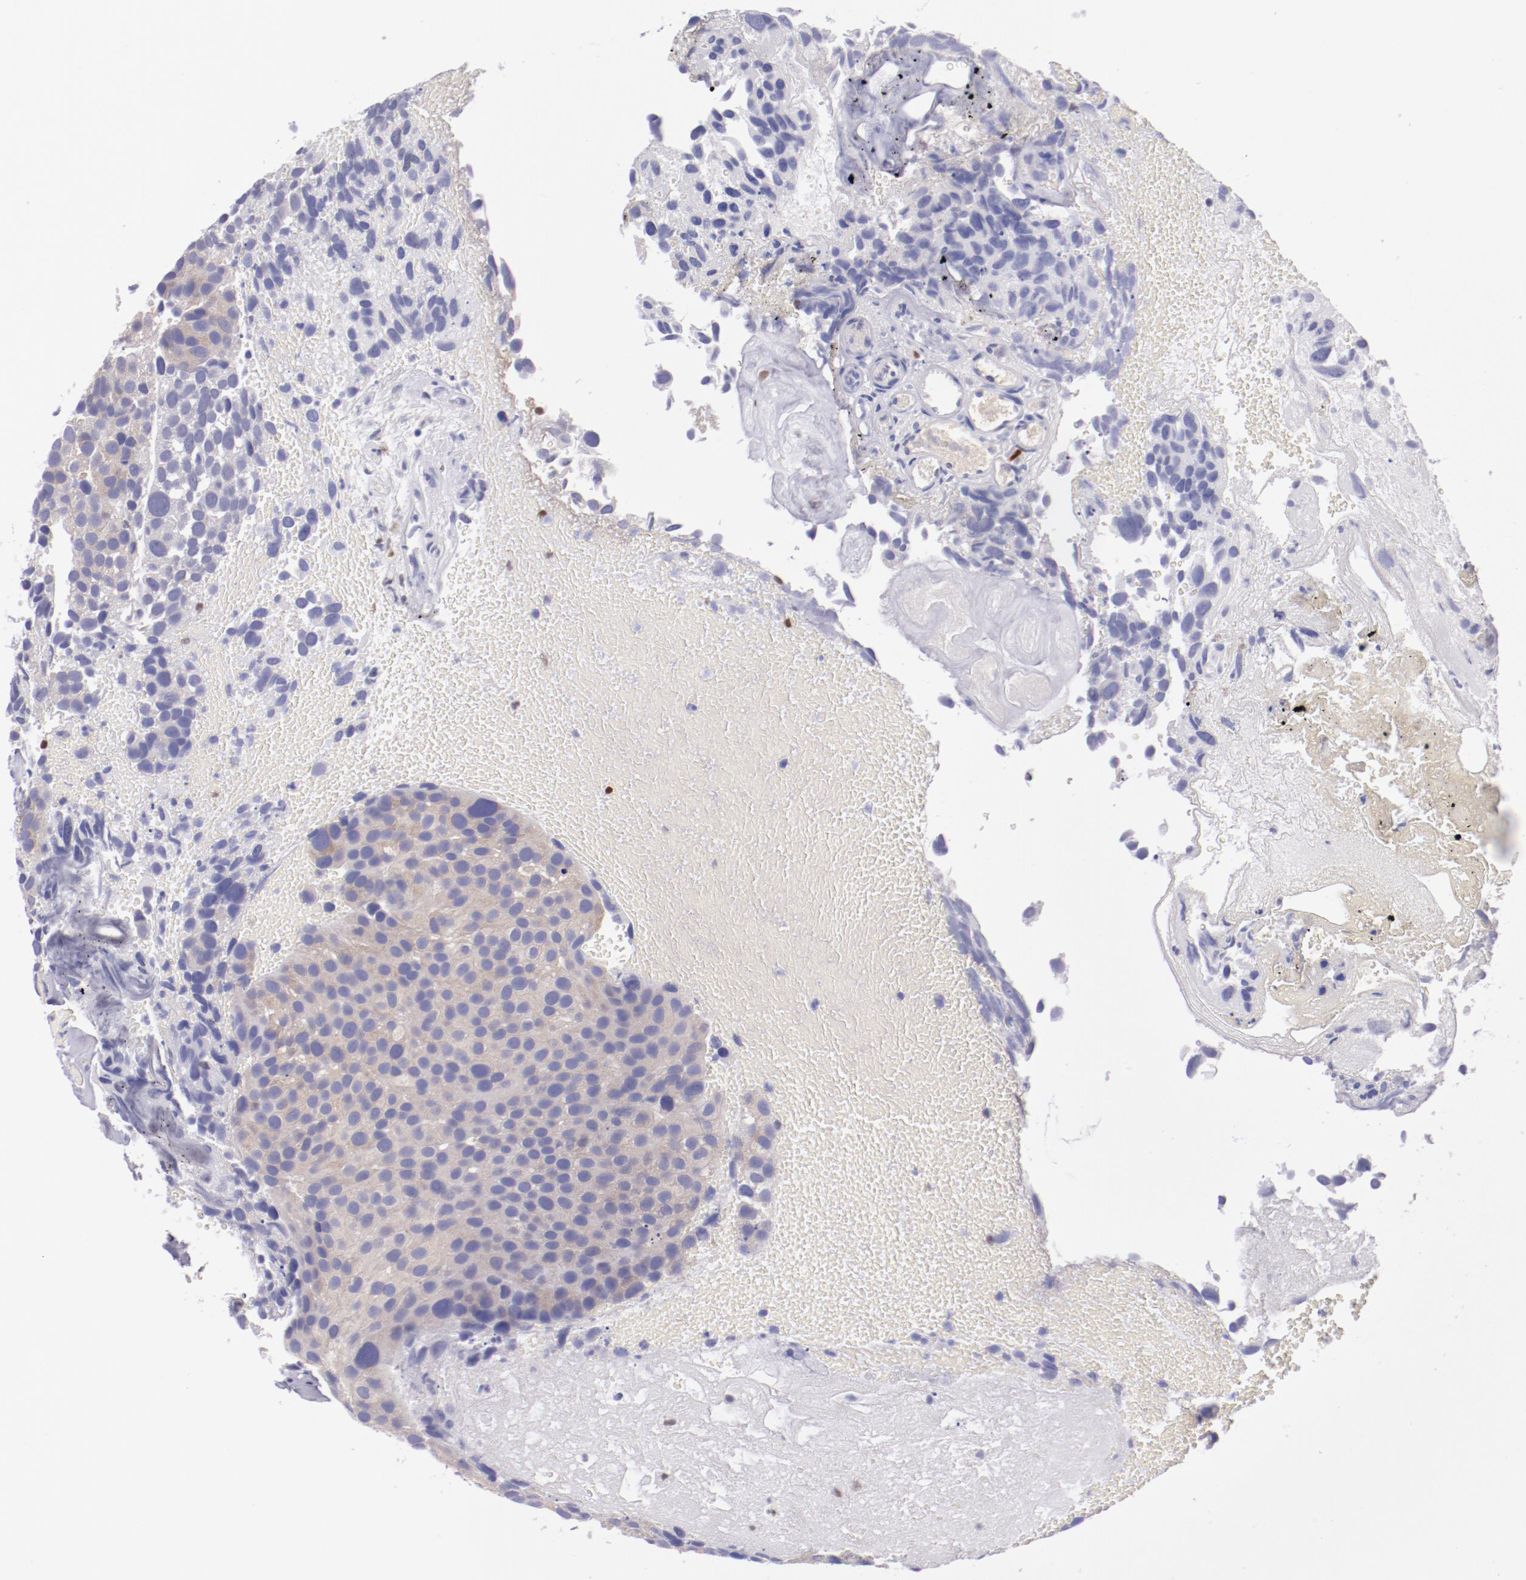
{"staining": {"intensity": "weak", "quantity": ">75%", "location": "cytoplasmic/membranous"}, "tissue": "urothelial cancer", "cell_type": "Tumor cells", "image_type": "cancer", "snomed": [{"axis": "morphology", "description": "Urothelial carcinoma, High grade"}, {"axis": "topography", "description": "Urinary bladder"}], "caption": "Urothelial carcinoma (high-grade) was stained to show a protein in brown. There is low levels of weak cytoplasmic/membranous expression in about >75% of tumor cells.", "gene": "IRF8", "patient": {"sex": "male", "age": 72}}